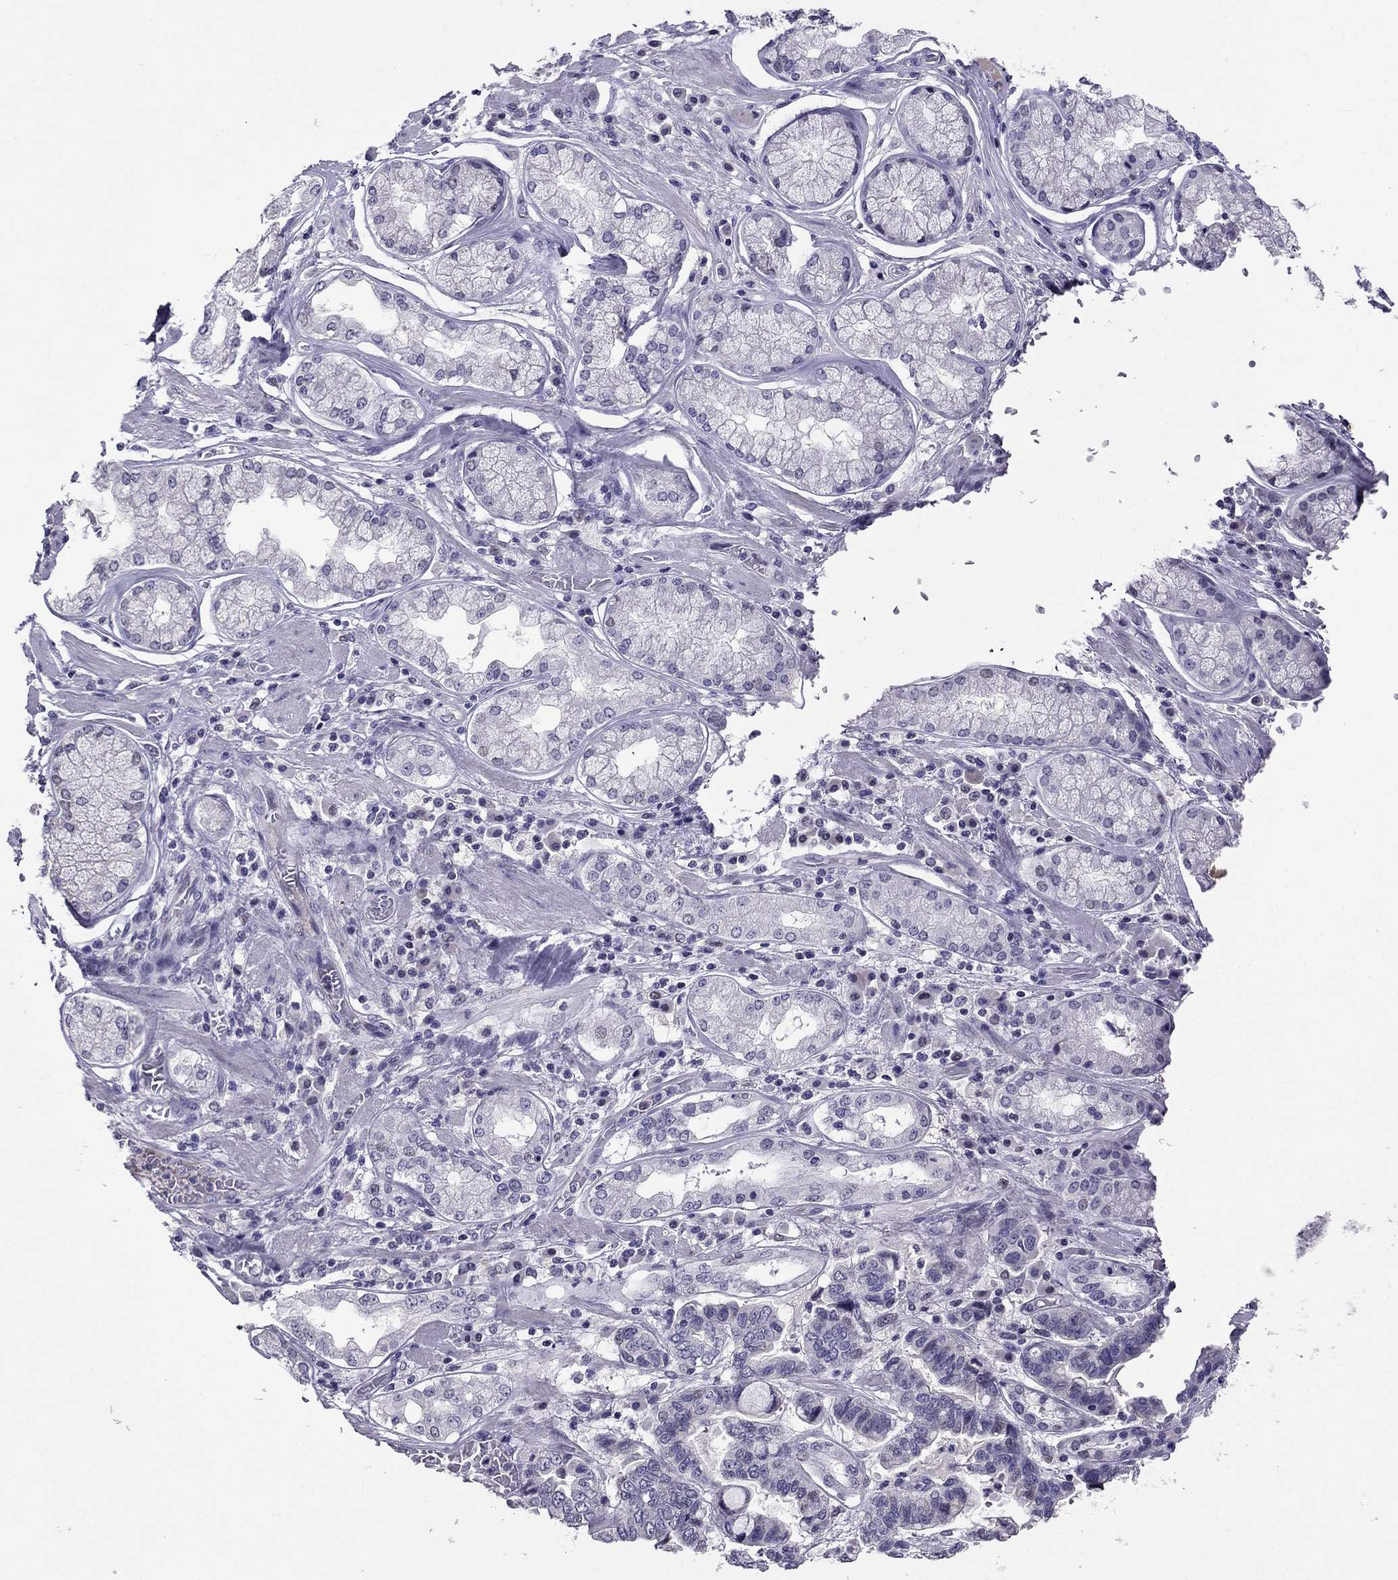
{"staining": {"intensity": "negative", "quantity": "none", "location": "none"}, "tissue": "stomach cancer", "cell_type": "Tumor cells", "image_type": "cancer", "snomed": [{"axis": "morphology", "description": "Adenocarcinoma, NOS"}, {"axis": "topography", "description": "Stomach, lower"}], "caption": "DAB immunohistochemical staining of stomach cancer (adenocarcinoma) demonstrates no significant positivity in tumor cells.", "gene": "SPTBN4", "patient": {"sex": "female", "age": 76}}